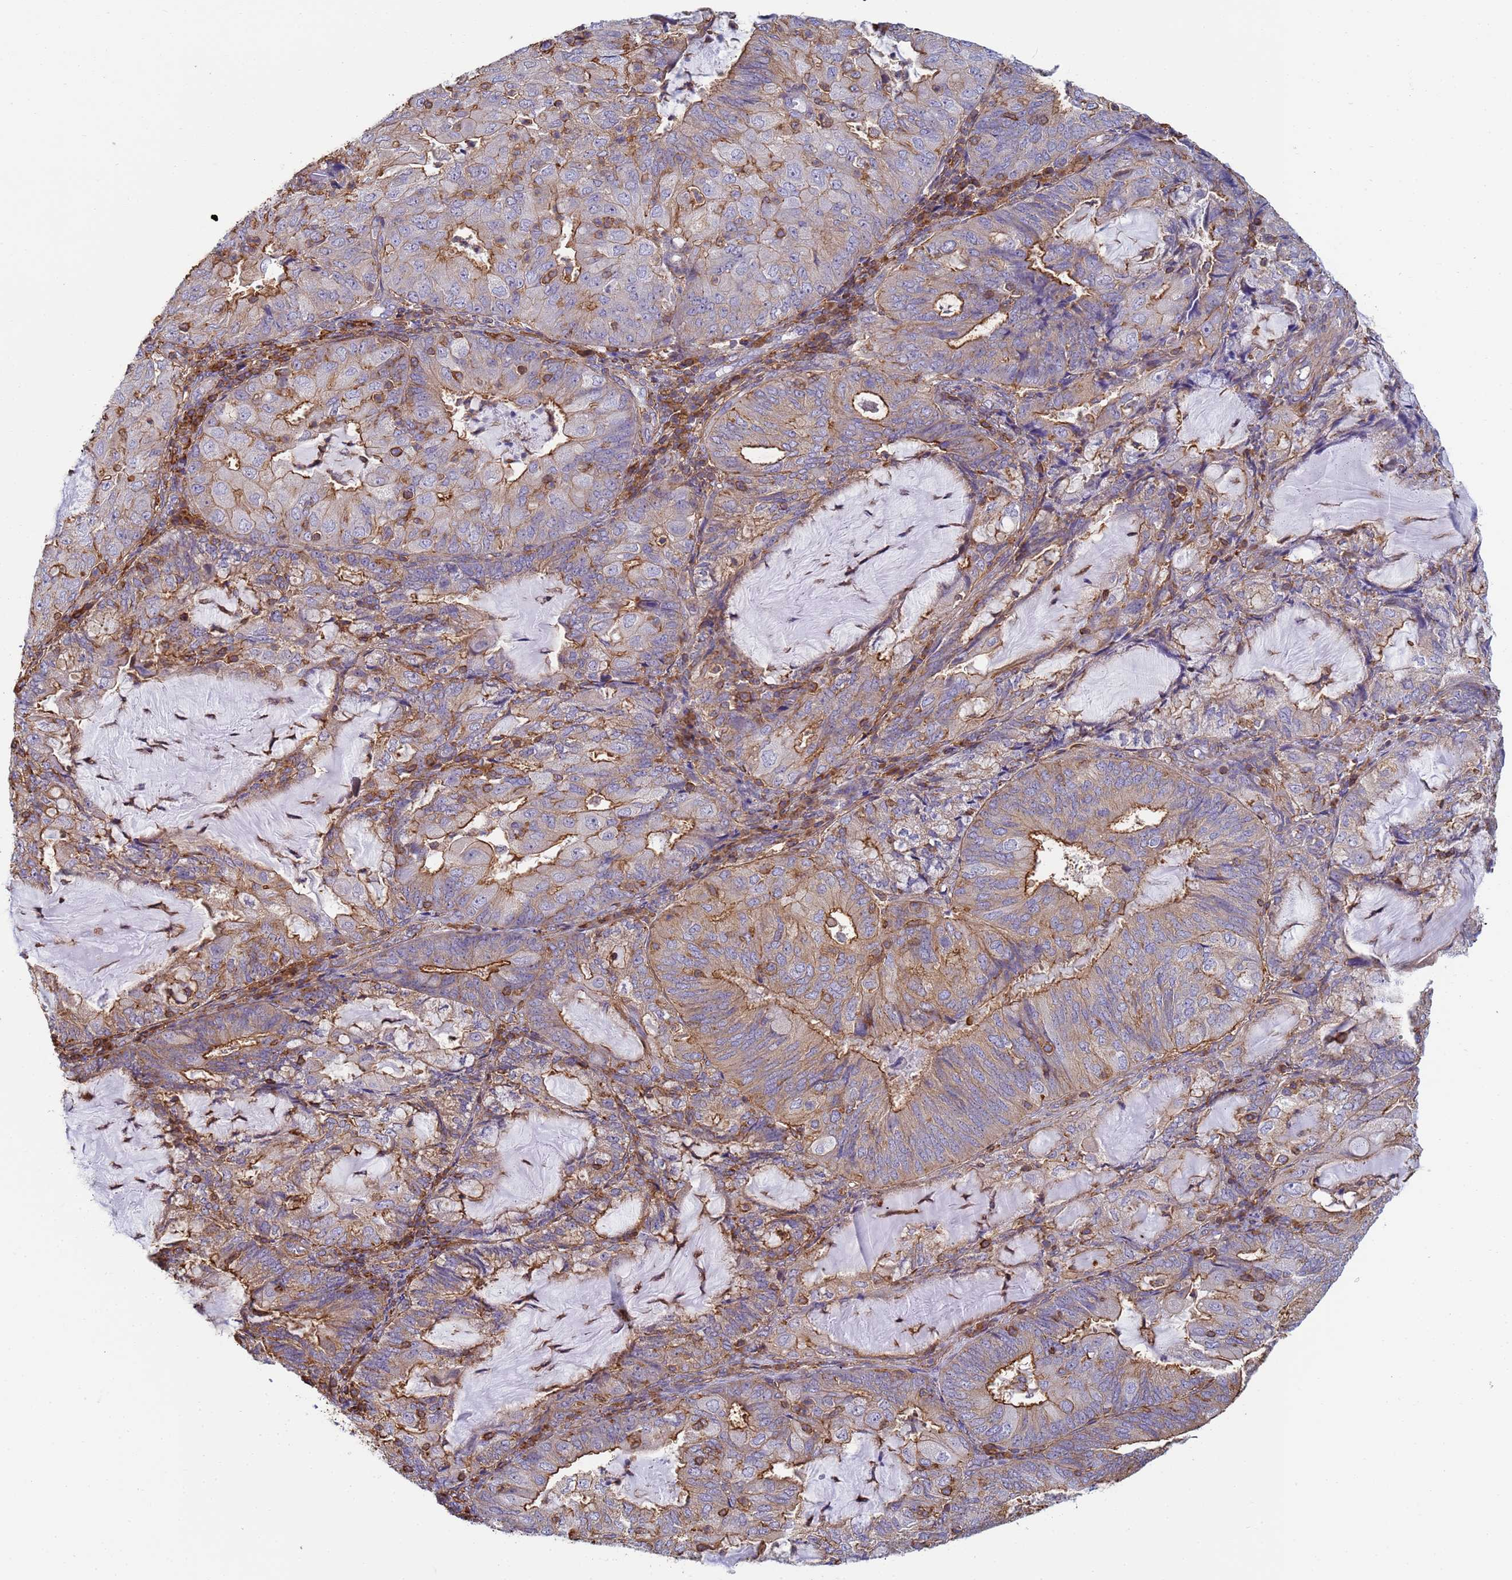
{"staining": {"intensity": "moderate", "quantity": "25%-75%", "location": "cytoplasmic/membranous"}, "tissue": "endometrial cancer", "cell_type": "Tumor cells", "image_type": "cancer", "snomed": [{"axis": "morphology", "description": "Adenocarcinoma, NOS"}, {"axis": "topography", "description": "Endometrium"}], "caption": "IHC image of neoplastic tissue: human endometrial adenocarcinoma stained using immunohistochemistry shows medium levels of moderate protein expression localized specifically in the cytoplasmic/membranous of tumor cells, appearing as a cytoplasmic/membranous brown color.", "gene": "ZNG1B", "patient": {"sex": "female", "age": 81}}